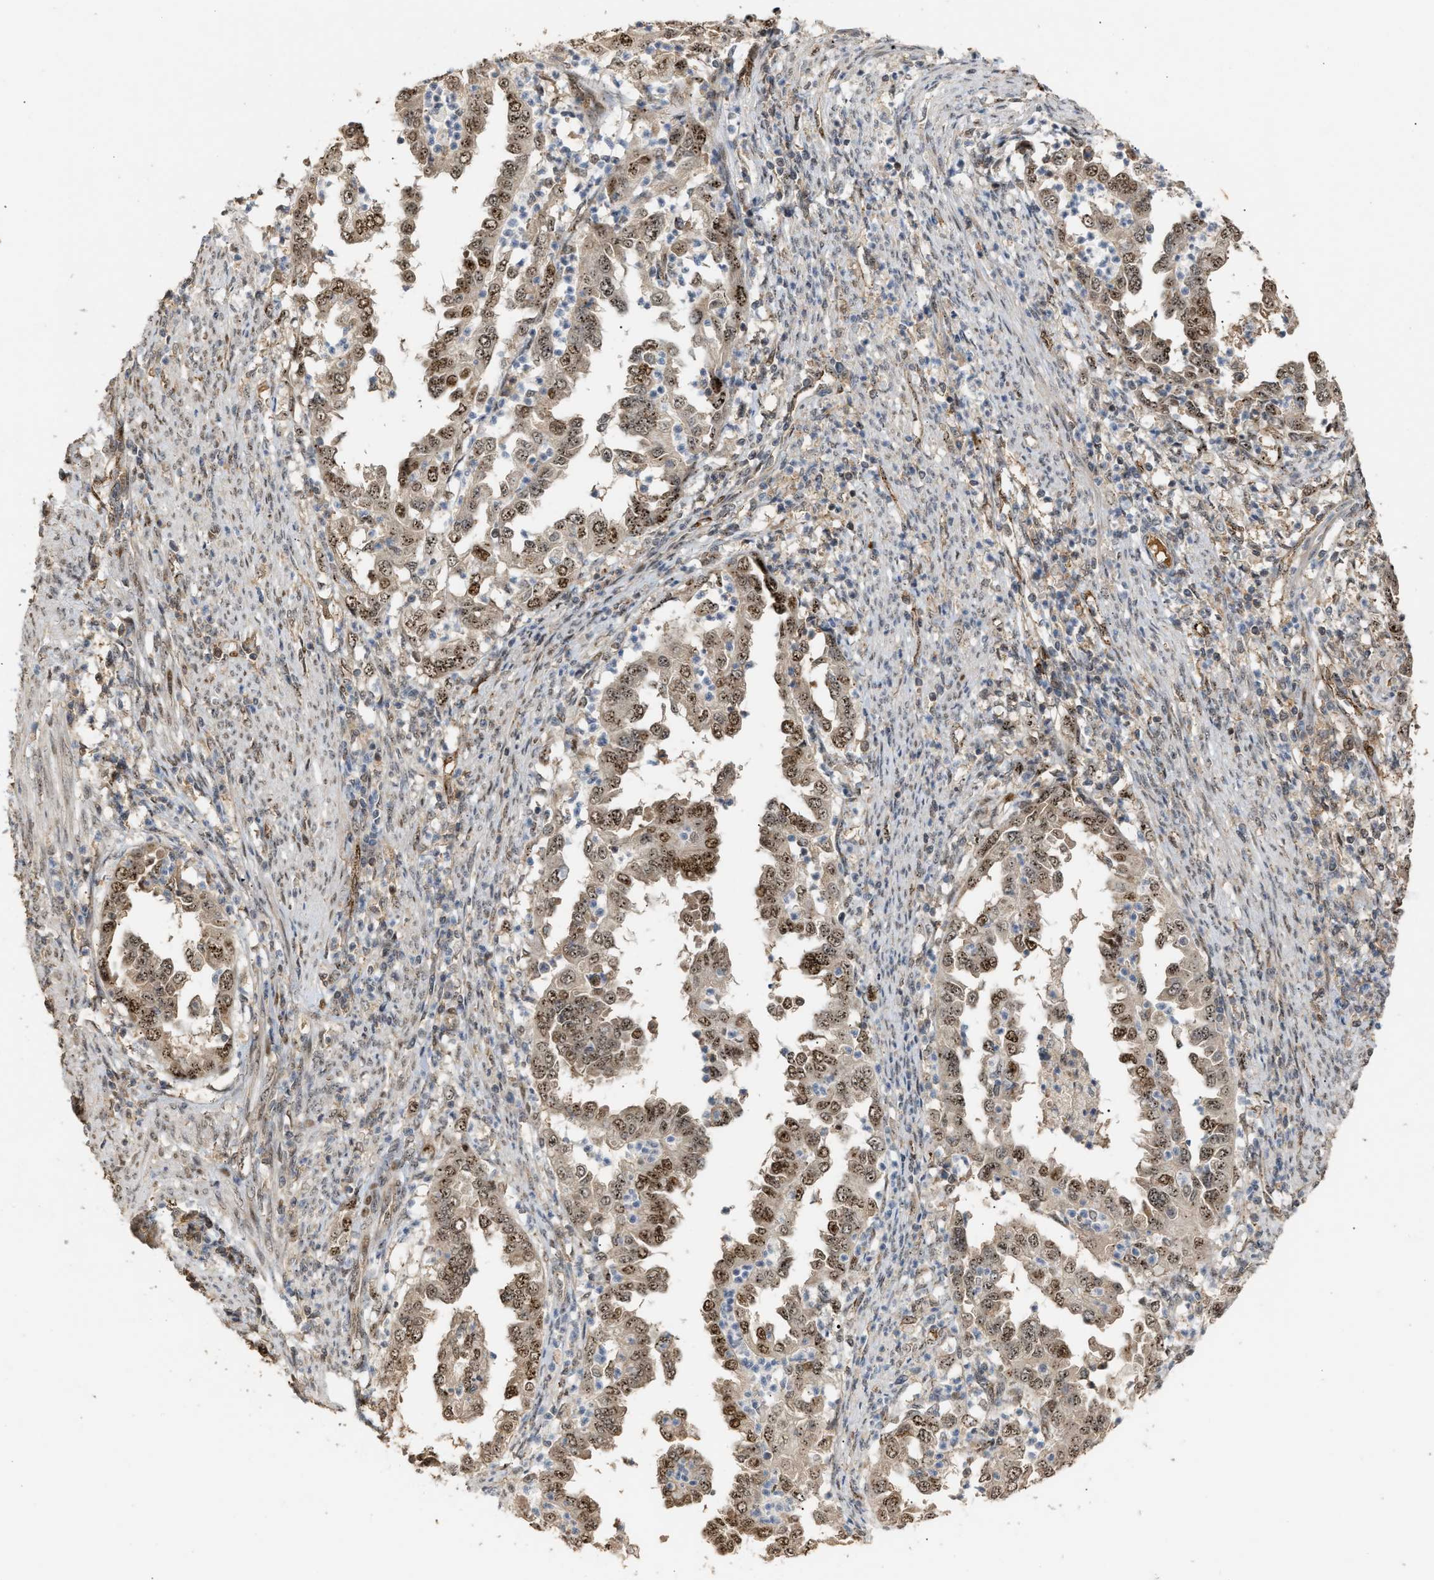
{"staining": {"intensity": "moderate", "quantity": ">75%", "location": "nuclear"}, "tissue": "endometrial cancer", "cell_type": "Tumor cells", "image_type": "cancer", "snomed": [{"axis": "morphology", "description": "Adenocarcinoma, NOS"}, {"axis": "topography", "description": "Endometrium"}], "caption": "The immunohistochemical stain shows moderate nuclear positivity in tumor cells of endometrial adenocarcinoma tissue.", "gene": "ZFAND5", "patient": {"sex": "female", "age": 85}}